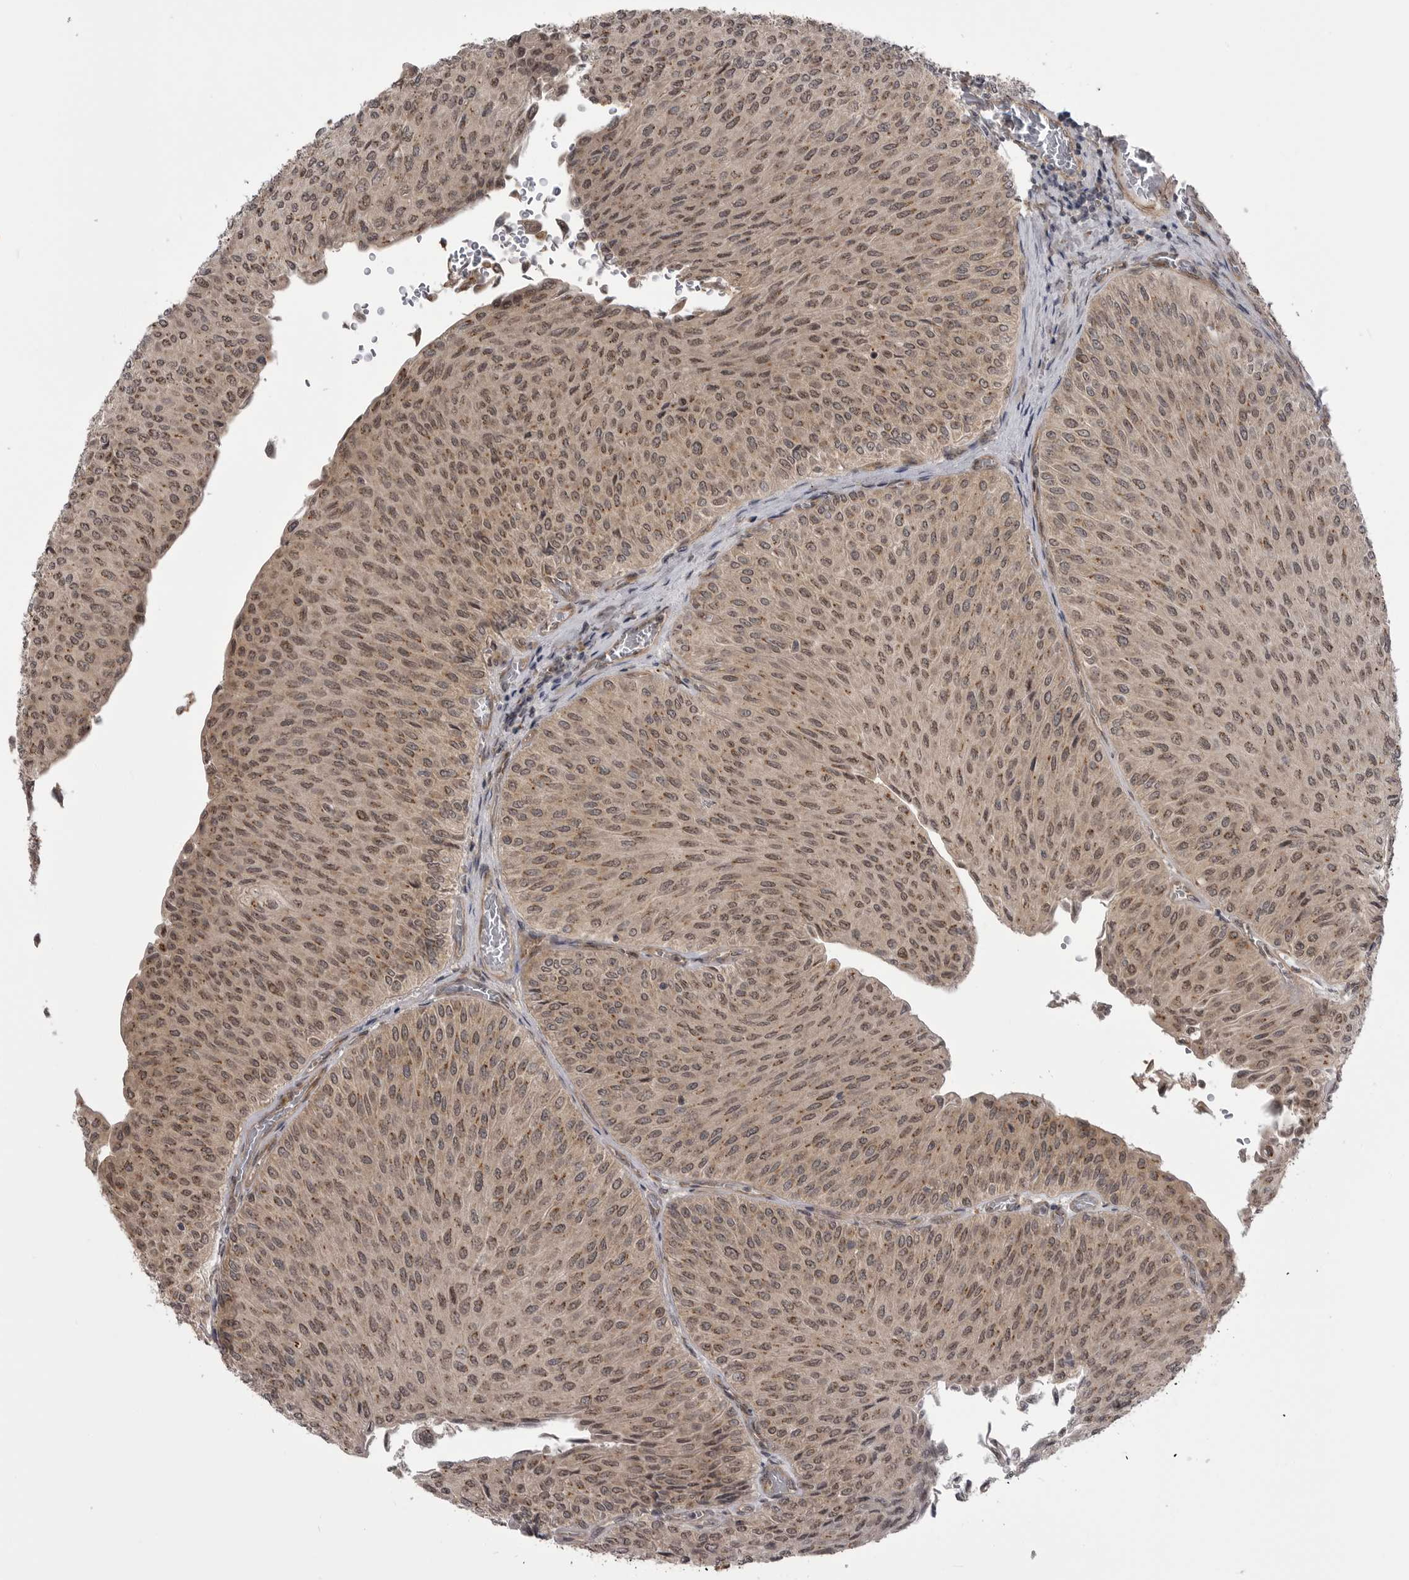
{"staining": {"intensity": "weak", "quantity": ">75%", "location": "nuclear"}, "tissue": "urothelial cancer", "cell_type": "Tumor cells", "image_type": "cancer", "snomed": [{"axis": "morphology", "description": "Urothelial carcinoma, Low grade"}, {"axis": "topography", "description": "Urinary bladder"}], "caption": "The immunohistochemical stain labels weak nuclear expression in tumor cells of low-grade urothelial carcinoma tissue.", "gene": "PDCL", "patient": {"sex": "male", "age": 78}}